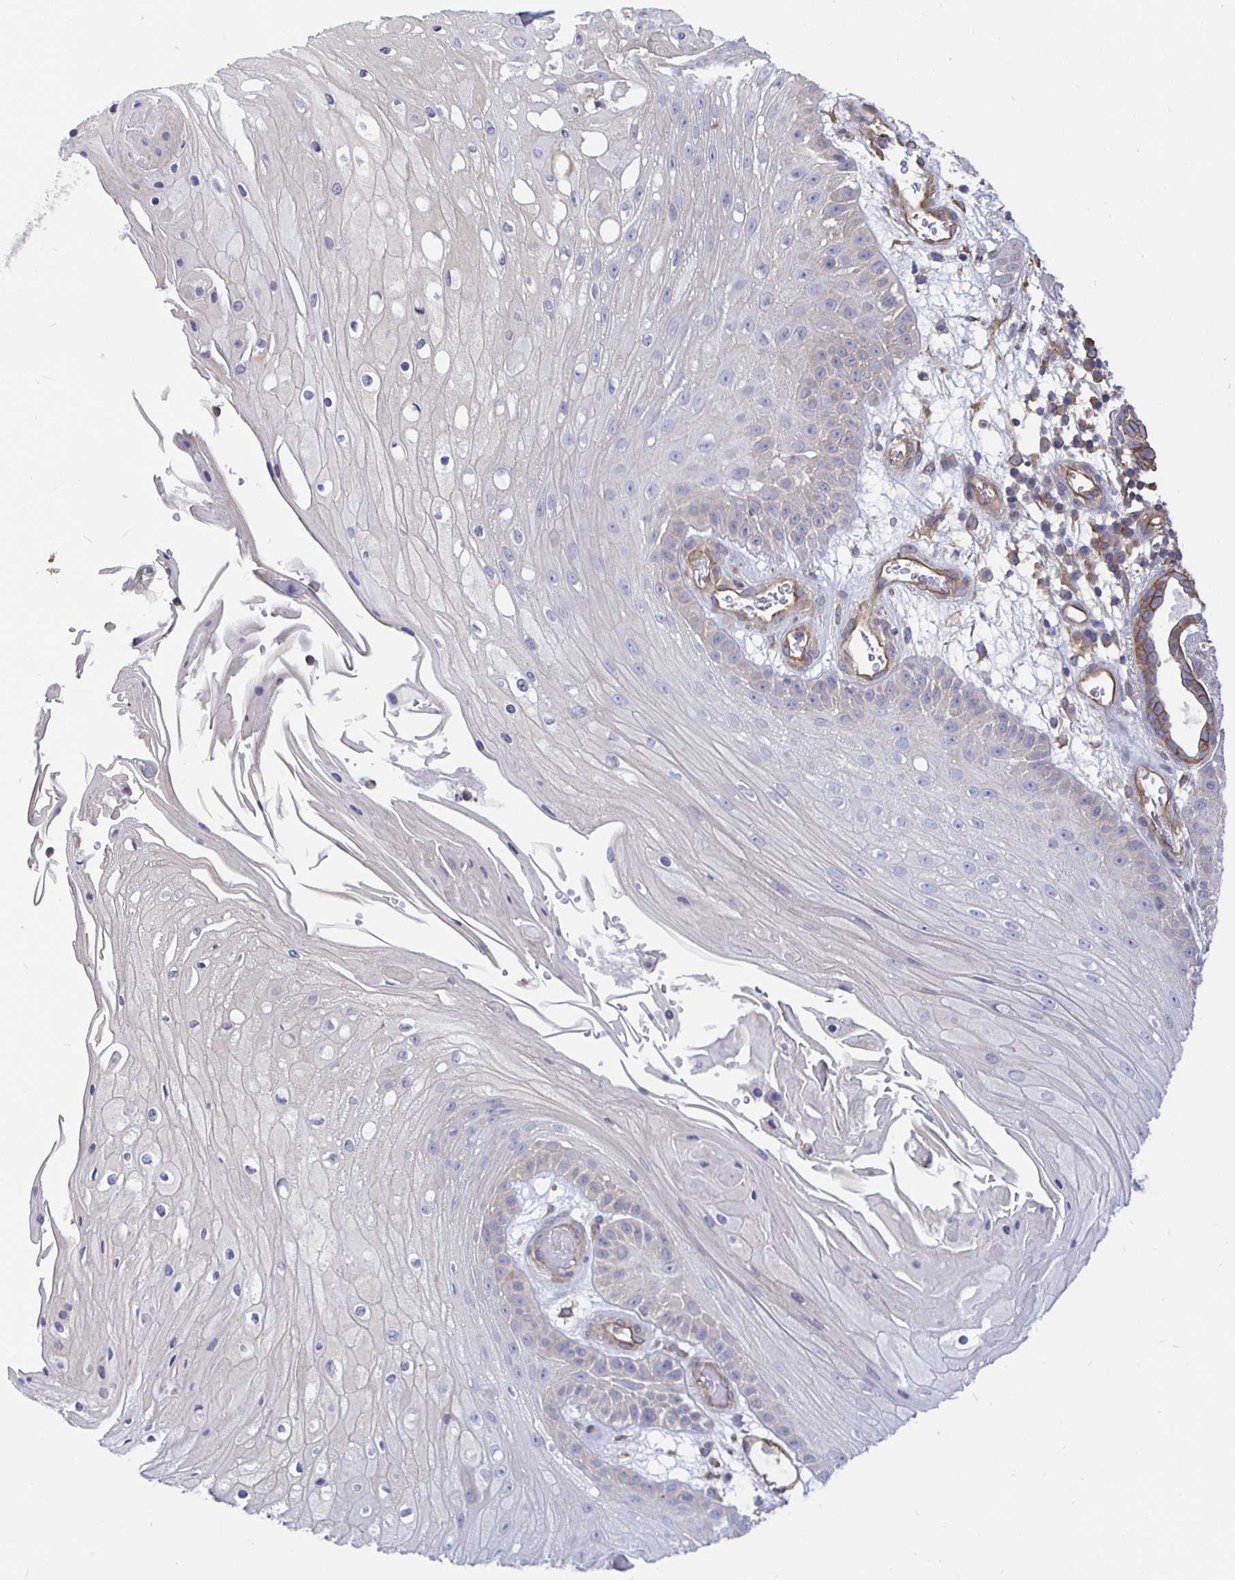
{"staining": {"intensity": "negative", "quantity": "none", "location": "none"}, "tissue": "skin cancer", "cell_type": "Tumor cells", "image_type": "cancer", "snomed": [{"axis": "morphology", "description": "Squamous cell carcinoma, NOS"}, {"axis": "topography", "description": "Skin"}], "caption": "A high-resolution micrograph shows IHC staining of squamous cell carcinoma (skin), which displays no significant staining in tumor cells.", "gene": "ARHGEF39", "patient": {"sex": "male", "age": 70}}